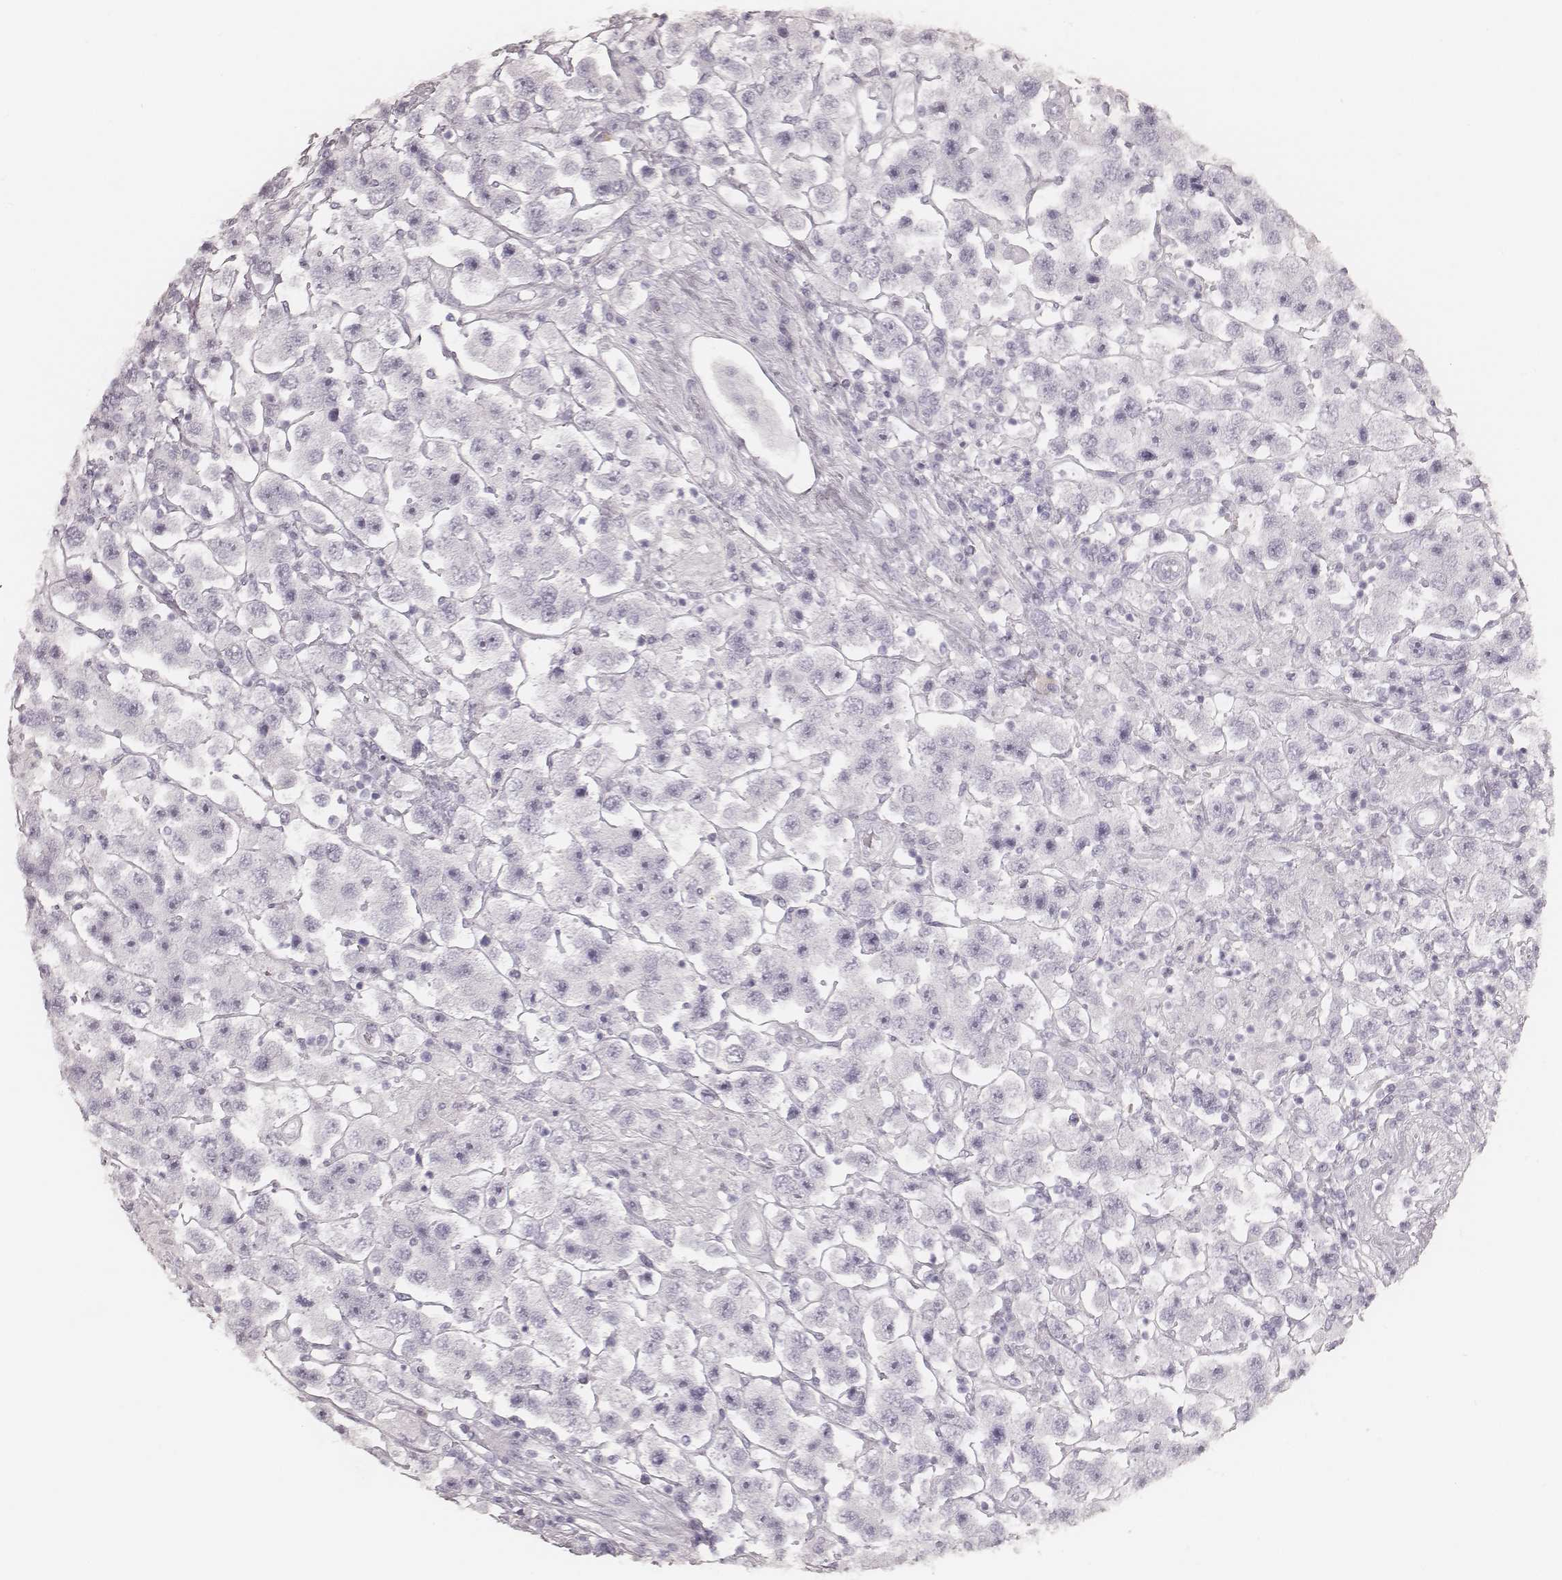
{"staining": {"intensity": "negative", "quantity": "none", "location": "none"}, "tissue": "testis cancer", "cell_type": "Tumor cells", "image_type": "cancer", "snomed": [{"axis": "morphology", "description": "Seminoma, NOS"}, {"axis": "topography", "description": "Testis"}], "caption": "Immunohistochemistry (IHC) of human seminoma (testis) demonstrates no expression in tumor cells.", "gene": "KRT82", "patient": {"sex": "male", "age": 45}}